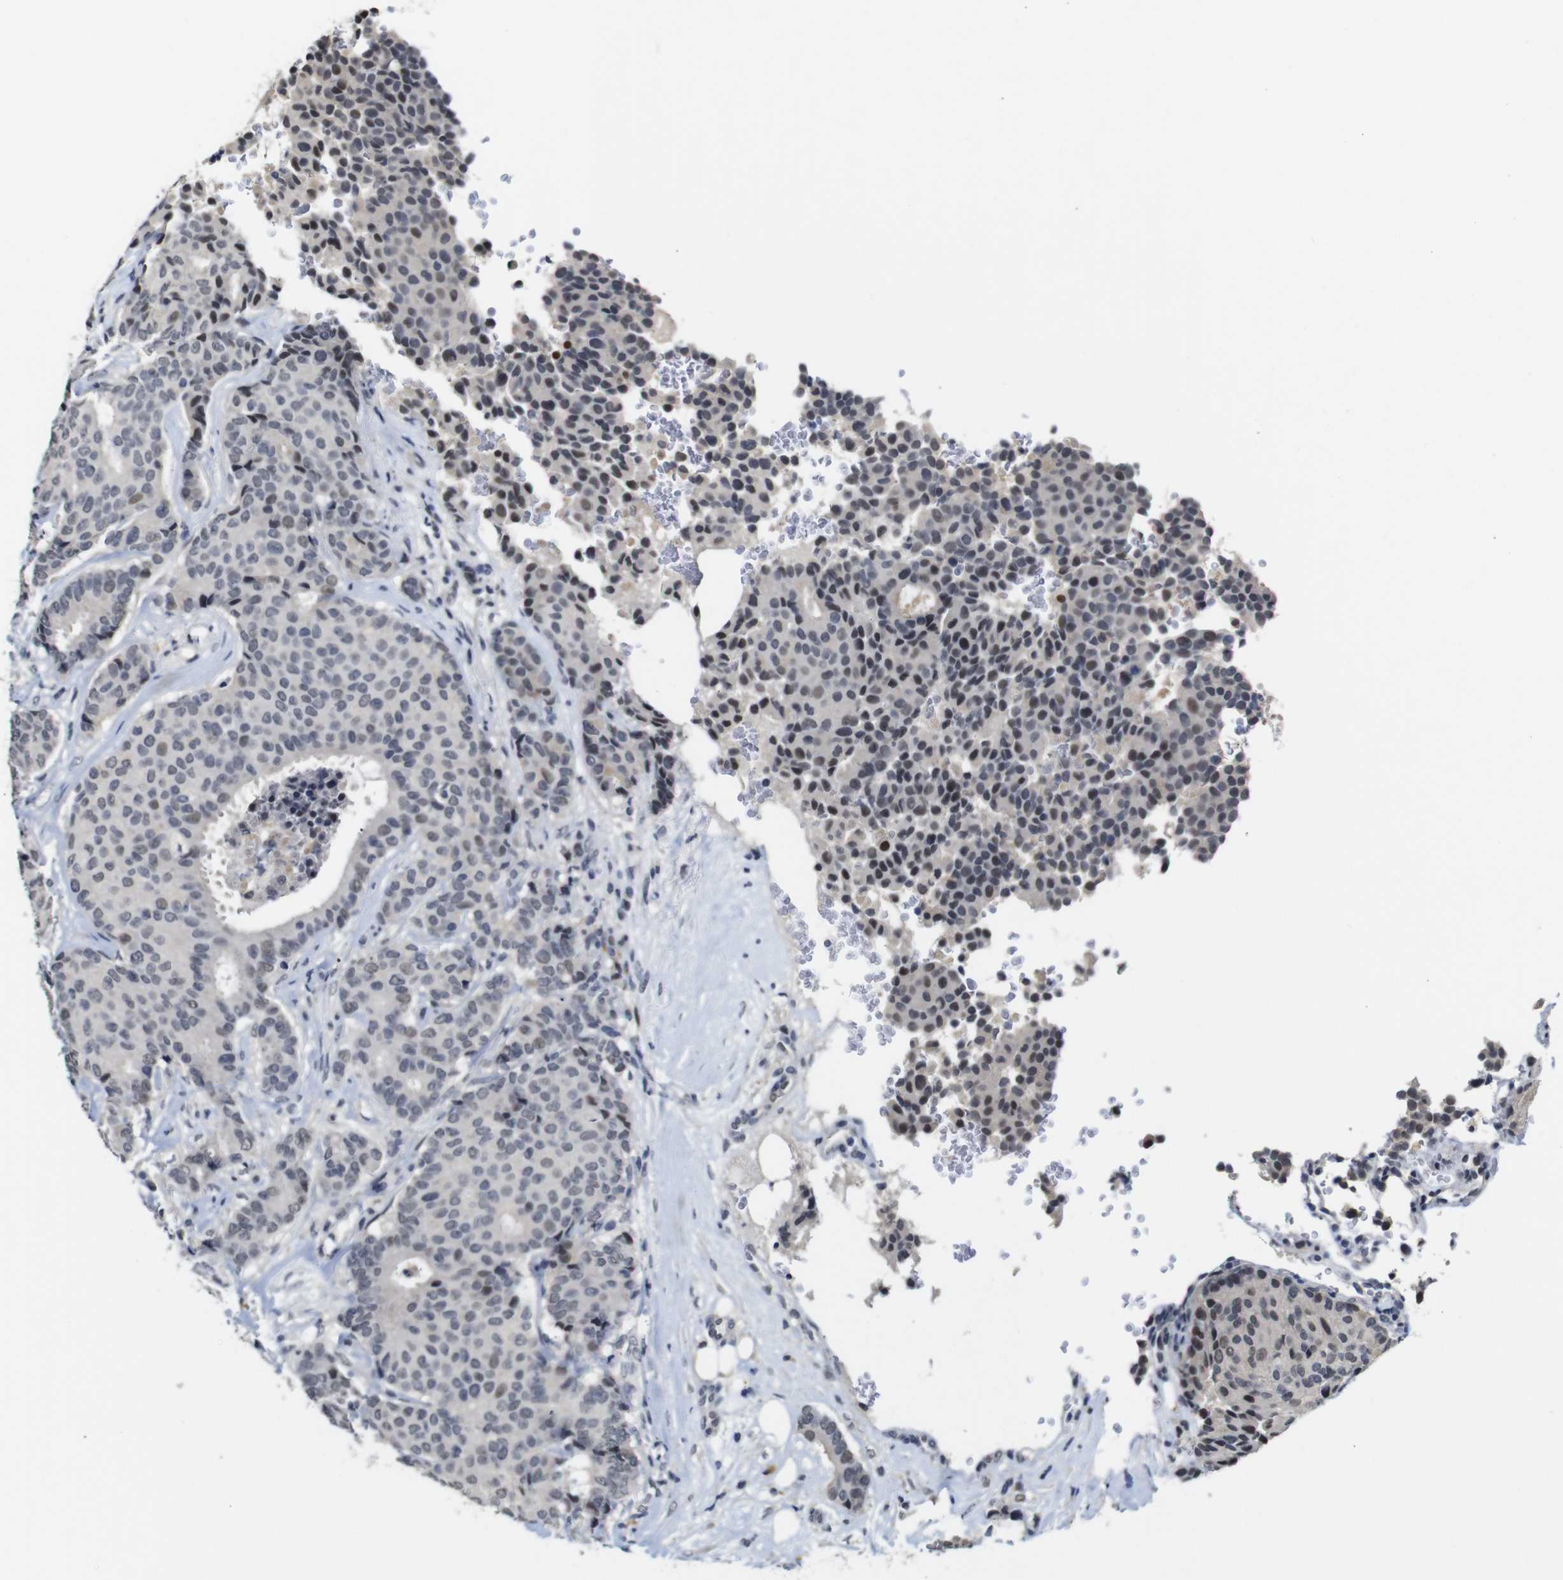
{"staining": {"intensity": "weak", "quantity": "<25%", "location": "nuclear"}, "tissue": "breast cancer", "cell_type": "Tumor cells", "image_type": "cancer", "snomed": [{"axis": "morphology", "description": "Duct carcinoma"}, {"axis": "topography", "description": "Breast"}], "caption": "An image of infiltrating ductal carcinoma (breast) stained for a protein shows no brown staining in tumor cells. The staining was performed using DAB (3,3'-diaminobenzidine) to visualize the protein expression in brown, while the nuclei were stained in blue with hematoxylin (Magnification: 20x).", "gene": "NTRK3", "patient": {"sex": "female", "age": 75}}